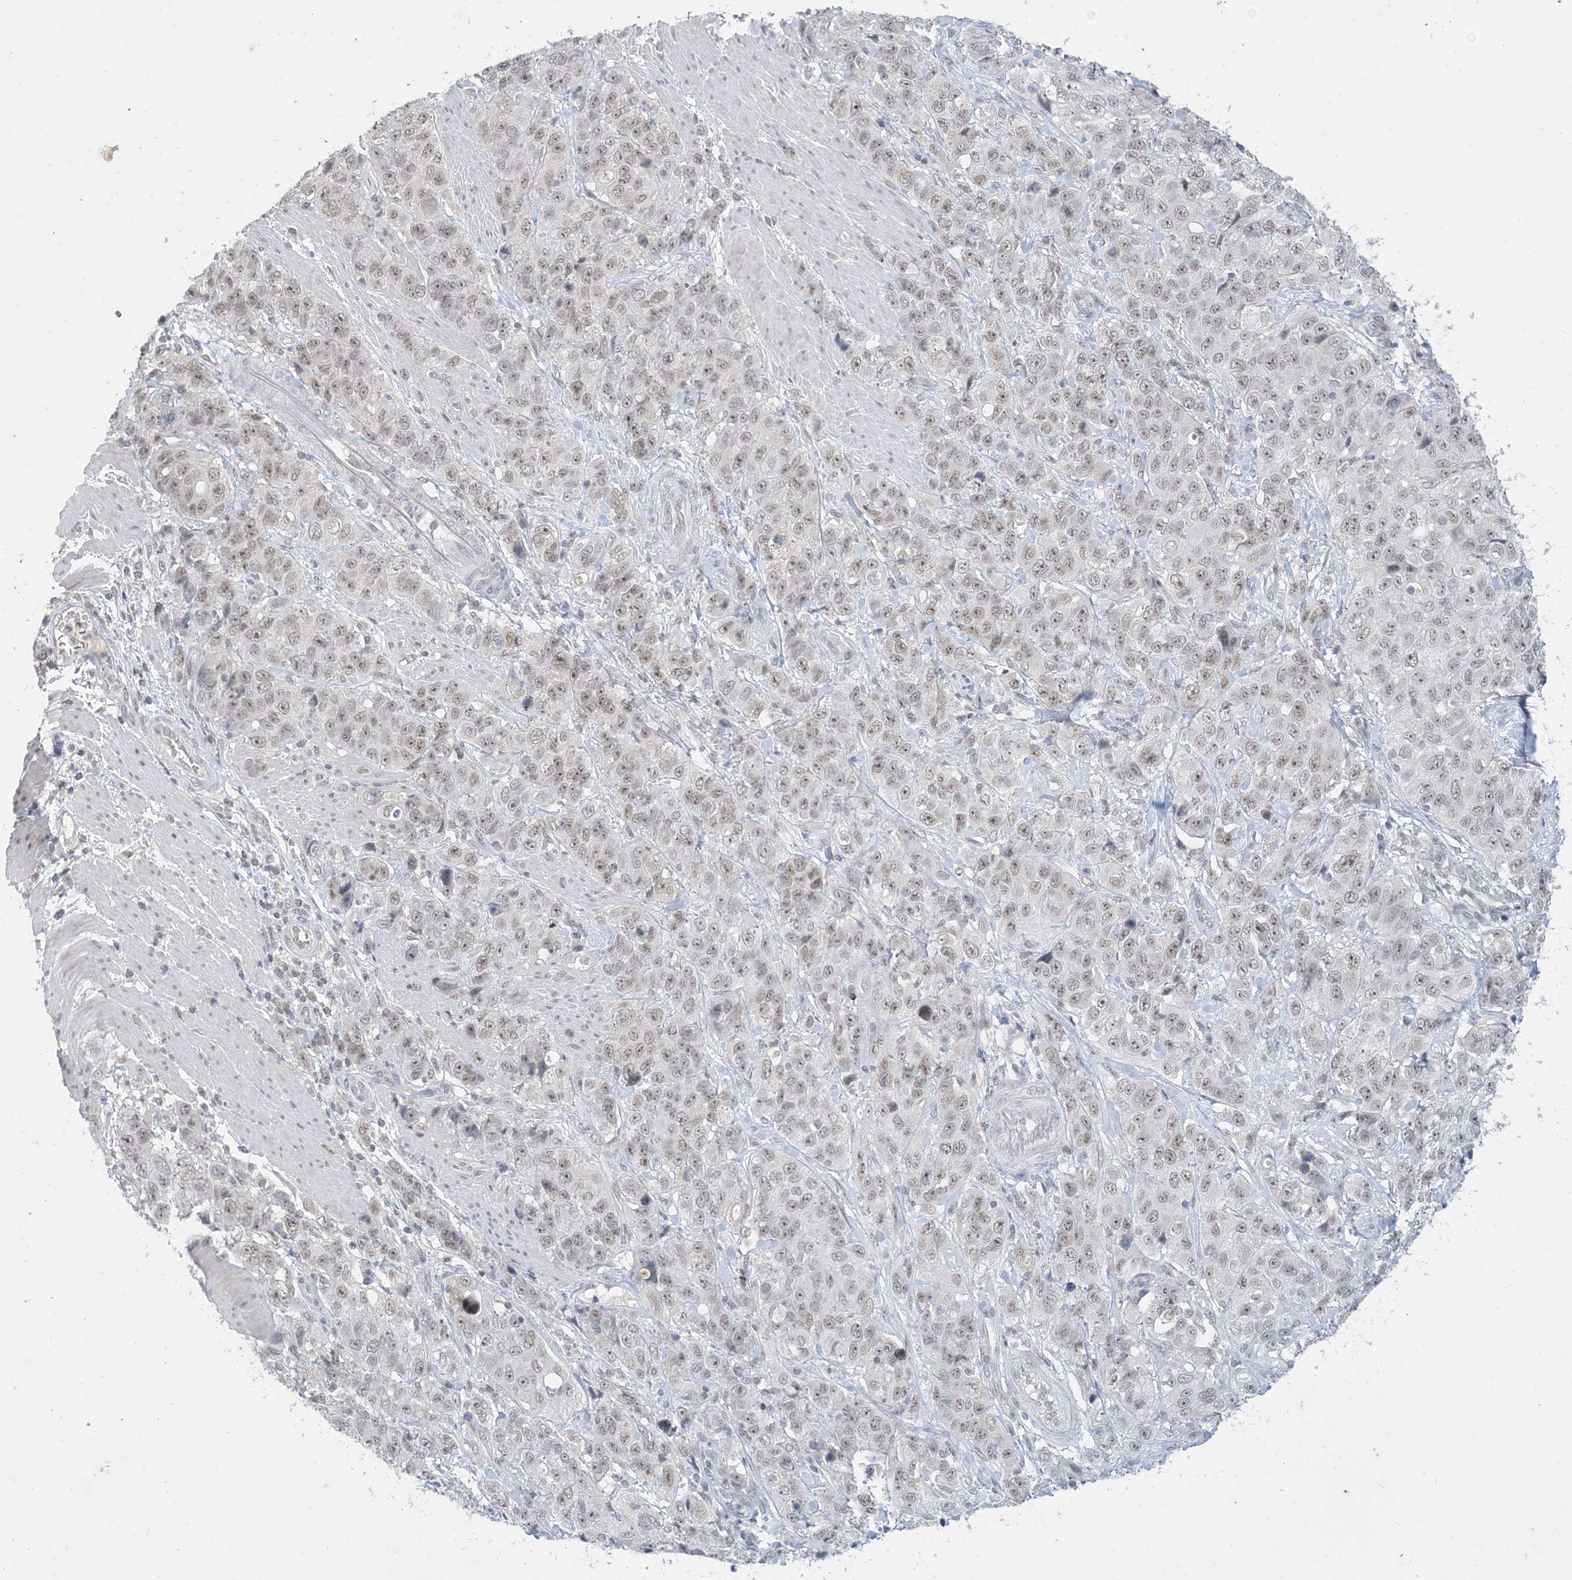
{"staining": {"intensity": "weak", "quantity": ">75%", "location": "nuclear"}, "tissue": "stomach cancer", "cell_type": "Tumor cells", "image_type": "cancer", "snomed": [{"axis": "morphology", "description": "Adenocarcinoma, NOS"}, {"axis": "topography", "description": "Stomach"}], "caption": "A brown stain highlights weak nuclear expression of a protein in human adenocarcinoma (stomach) tumor cells.", "gene": "ZNF674", "patient": {"sex": "male", "age": 48}}